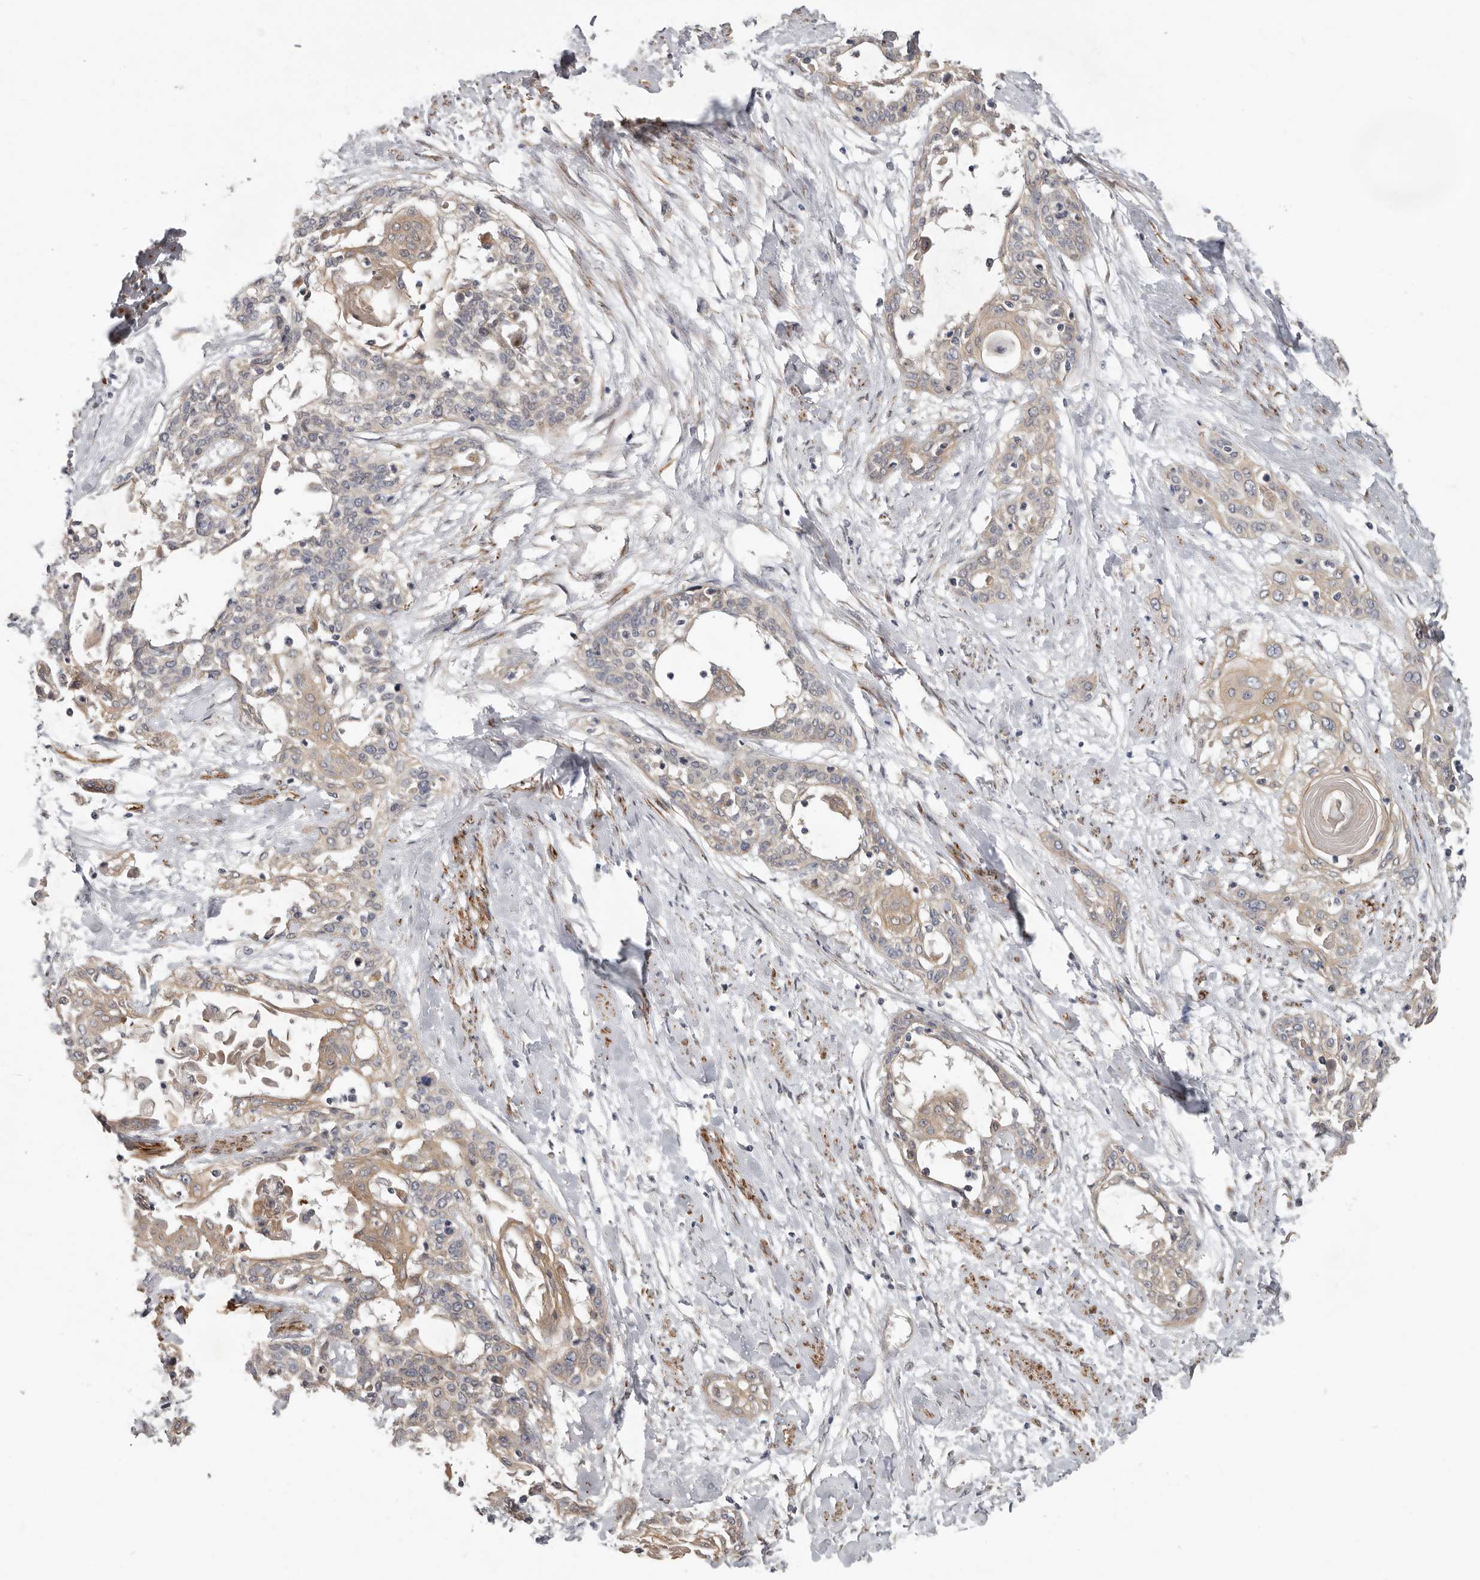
{"staining": {"intensity": "weak", "quantity": "25%-75%", "location": "cytoplasmic/membranous"}, "tissue": "cervical cancer", "cell_type": "Tumor cells", "image_type": "cancer", "snomed": [{"axis": "morphology", "description": "Squamous cell carcinoma, NOS"}, {"axis": "topography", "description": "Cervix"}], "caption": "Immunohistochemistry (IHC) image of neoplastic tissue: squamous cell carcinoma (cervical) stained using IHC demonstrates low levels of weak protein expression localized specifically in the cytoplasmic/membranous of tumor cells, appearing as a cytoplasmic/membranous brown color.", "gene": "UNK", "patient": {"sex": "female", "age": 57}}